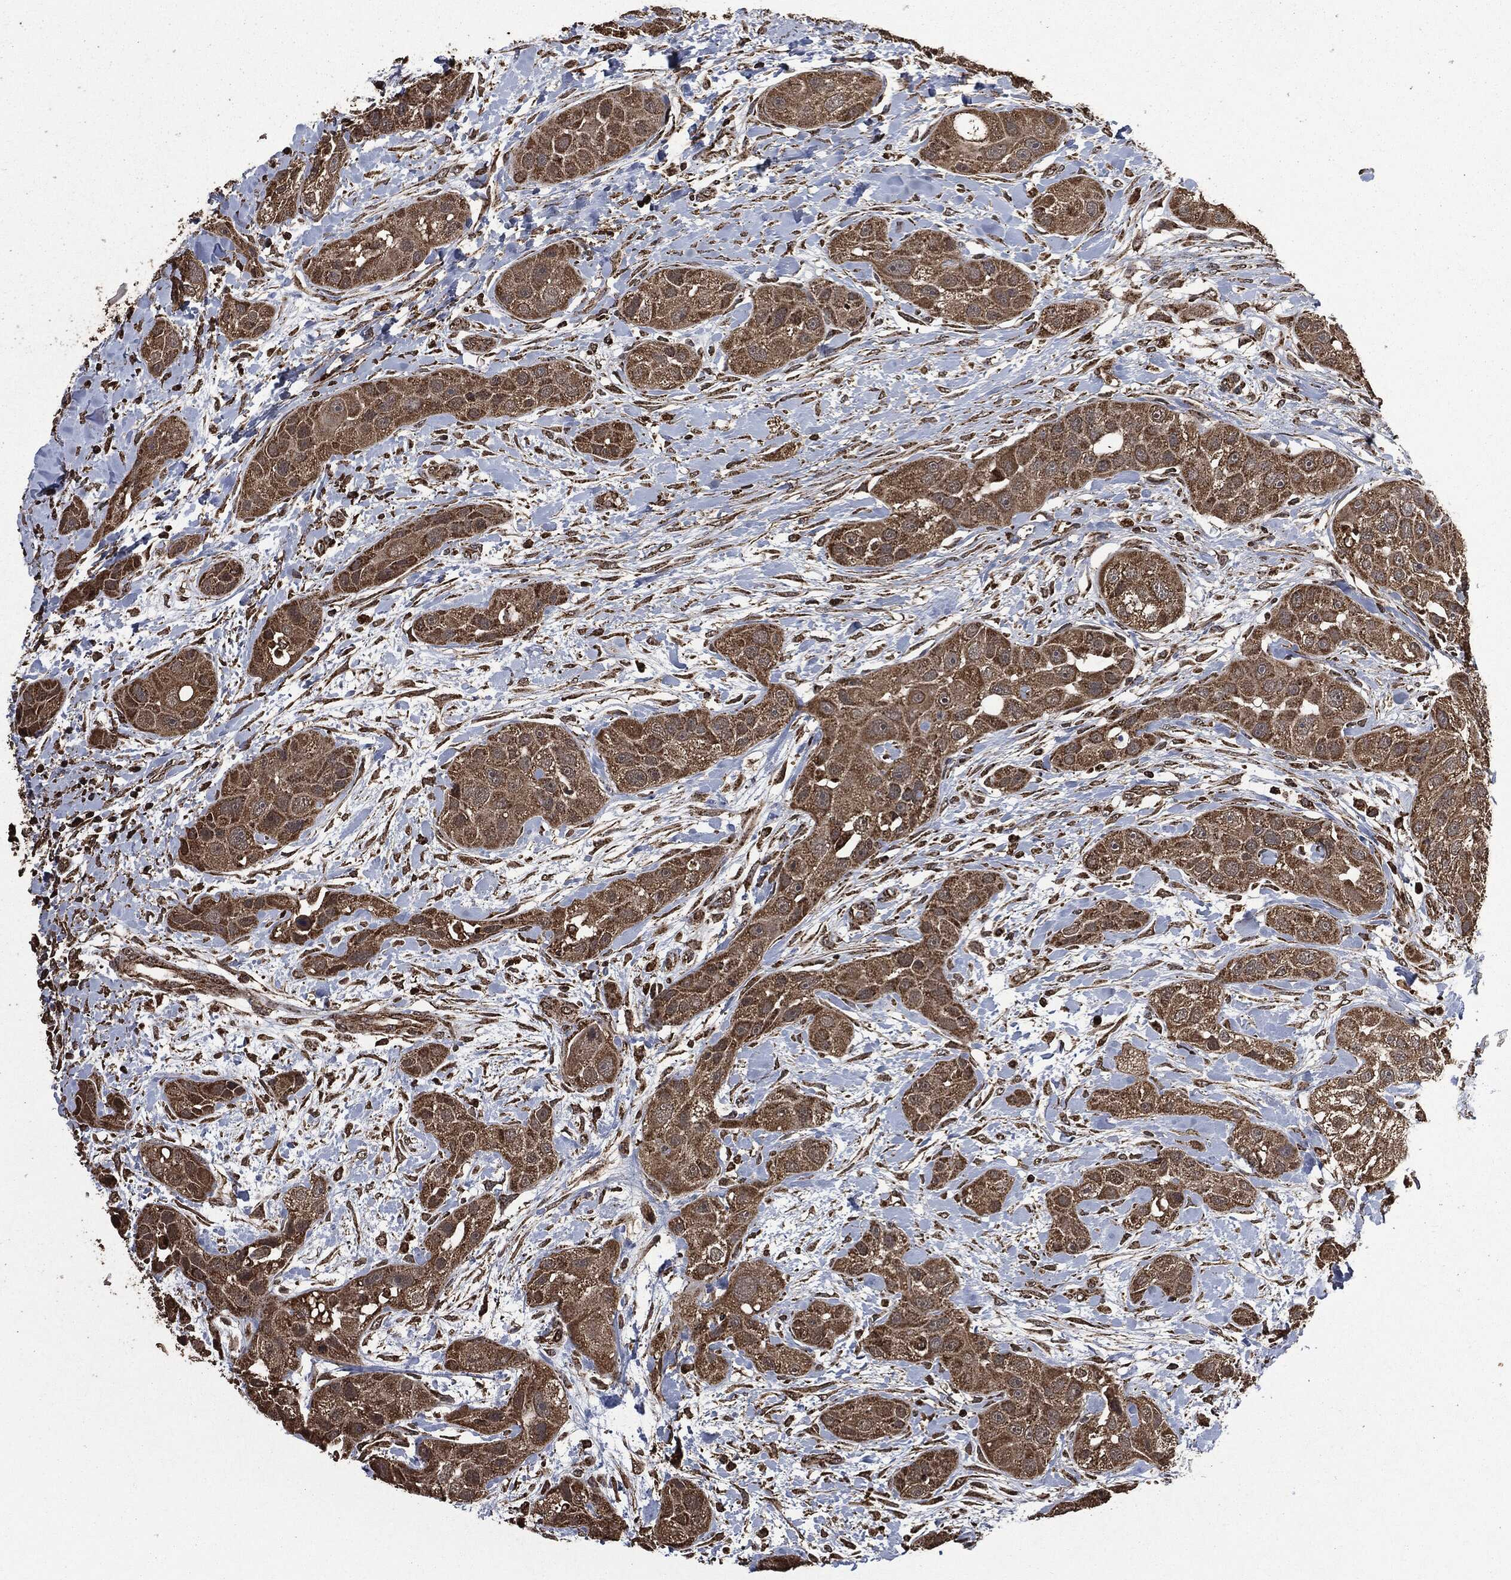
{"staining": {"intensity": "moderate", "quantity": ">75%", "location": "cytoplasmic/membranous"}, "tissue": "head and neck cancer", "cell_type": "Tumor cells", "image_type": "cancer", "snomed": [{"axis": "morphology", "description": "Normal tissue, NOS"}, {"axis": "morphology", "description": "Squamous cell carcinoma, NOS"}, {"axis": "topography", "description": "Skeletal muscle"}, {"axis": "topography", "description": "Head-Neck"}], "caption": "Immunohistochemistry (DAB) staining of human head and neck squamous cell carcinoma shows moderate cytoplasmic/membranous protein positivity in approximately >75% of tumor cells. The protein of interest is stained brown, and the nuclei are stained in blue (DAB (3,3'-diaminobenzidine) IHC with brightfield microscopy, high magnification).", "gene": "LIG3", "patient": {"sex": "male", "age": 51}}